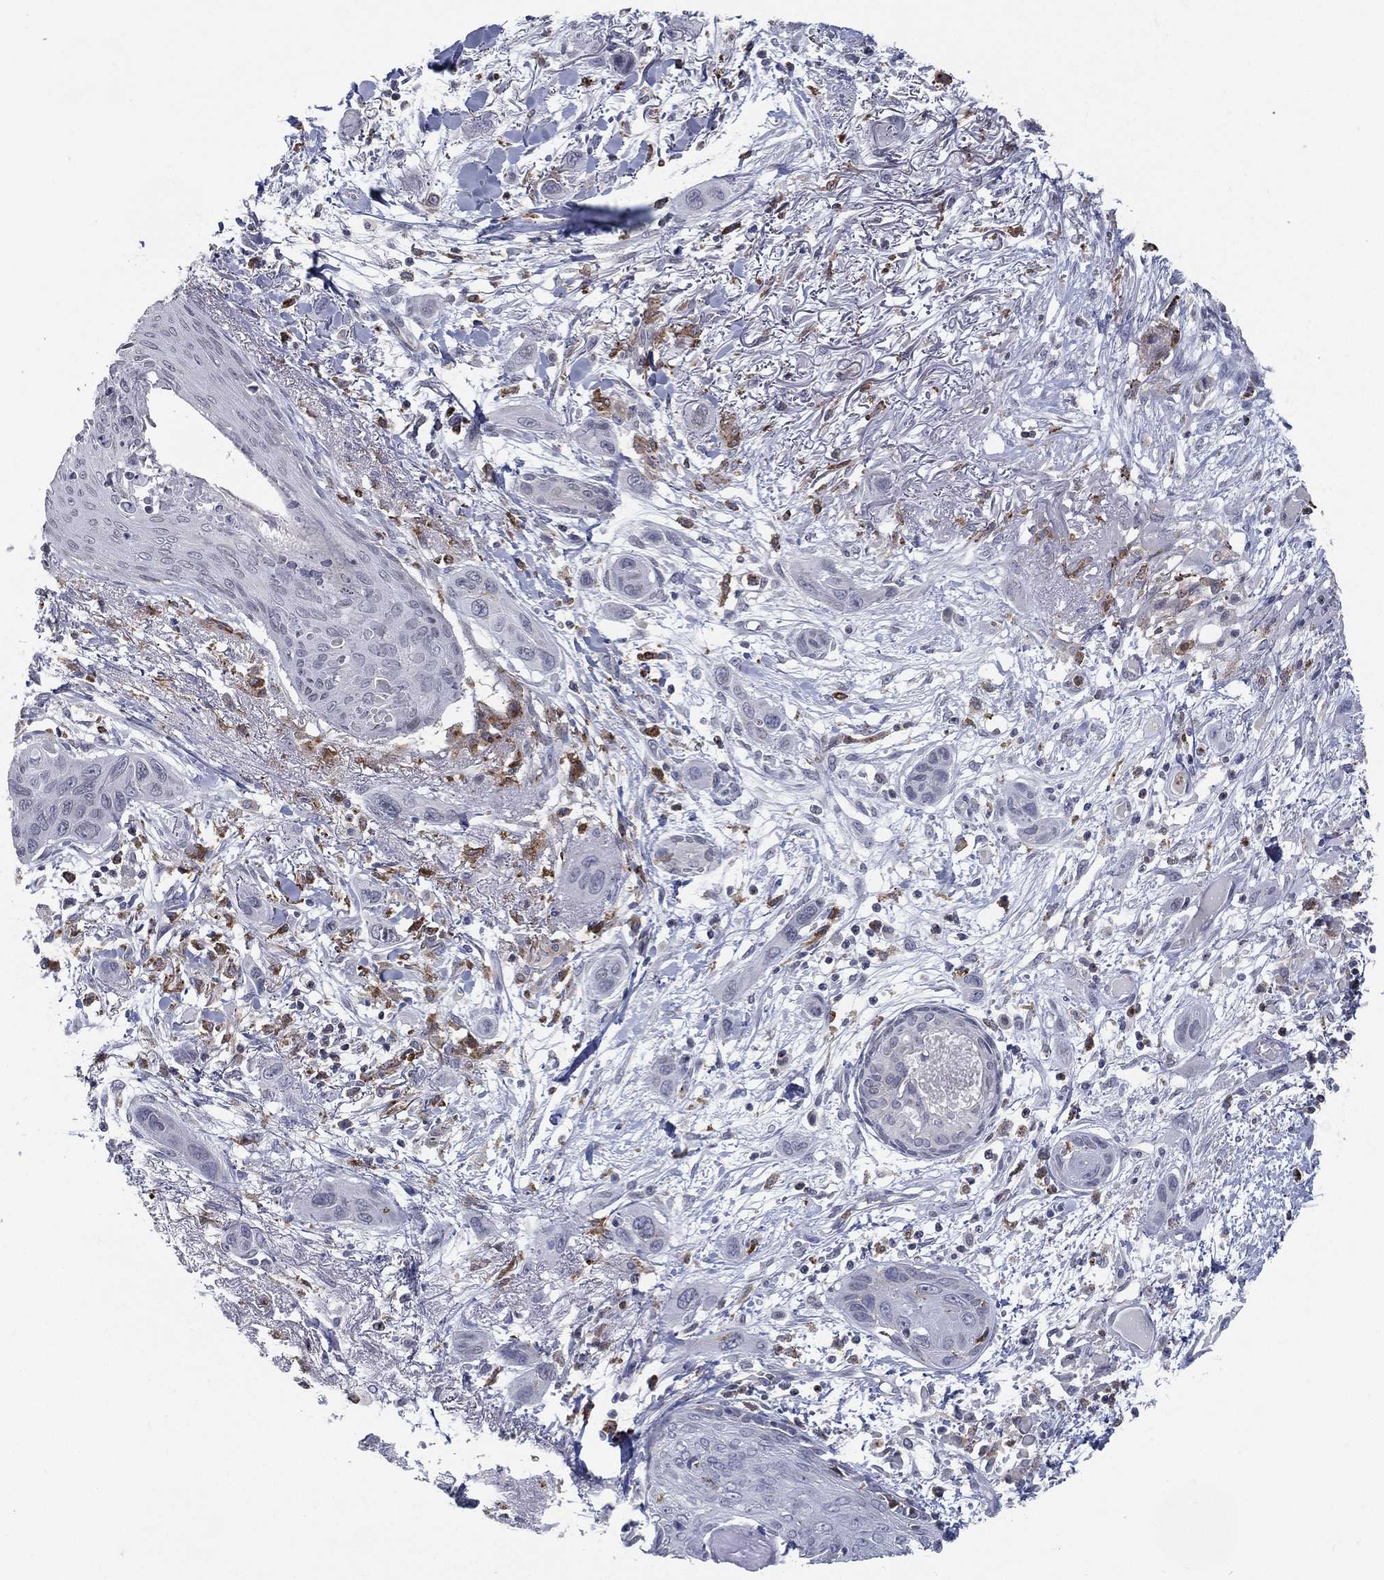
{"staining": {"intensity": "negative", "quantity": "none", "location": "none"}, "tissue": "skin cancer", "cell_type": "Tumor cells", "image_type": "cancer", "snomed": [{"axis": "morphology", "description": "Squamous cell carcinoma, NOS"}, {"axis": "topography", "description": "Skin"}], "caption": "IHC micrograph of skin cancer stained for a protein (brown), which demonstrates no positivity in tumor cells.", "gene": "EVI2B", "patient": {"sex": "male", "age": 79}}